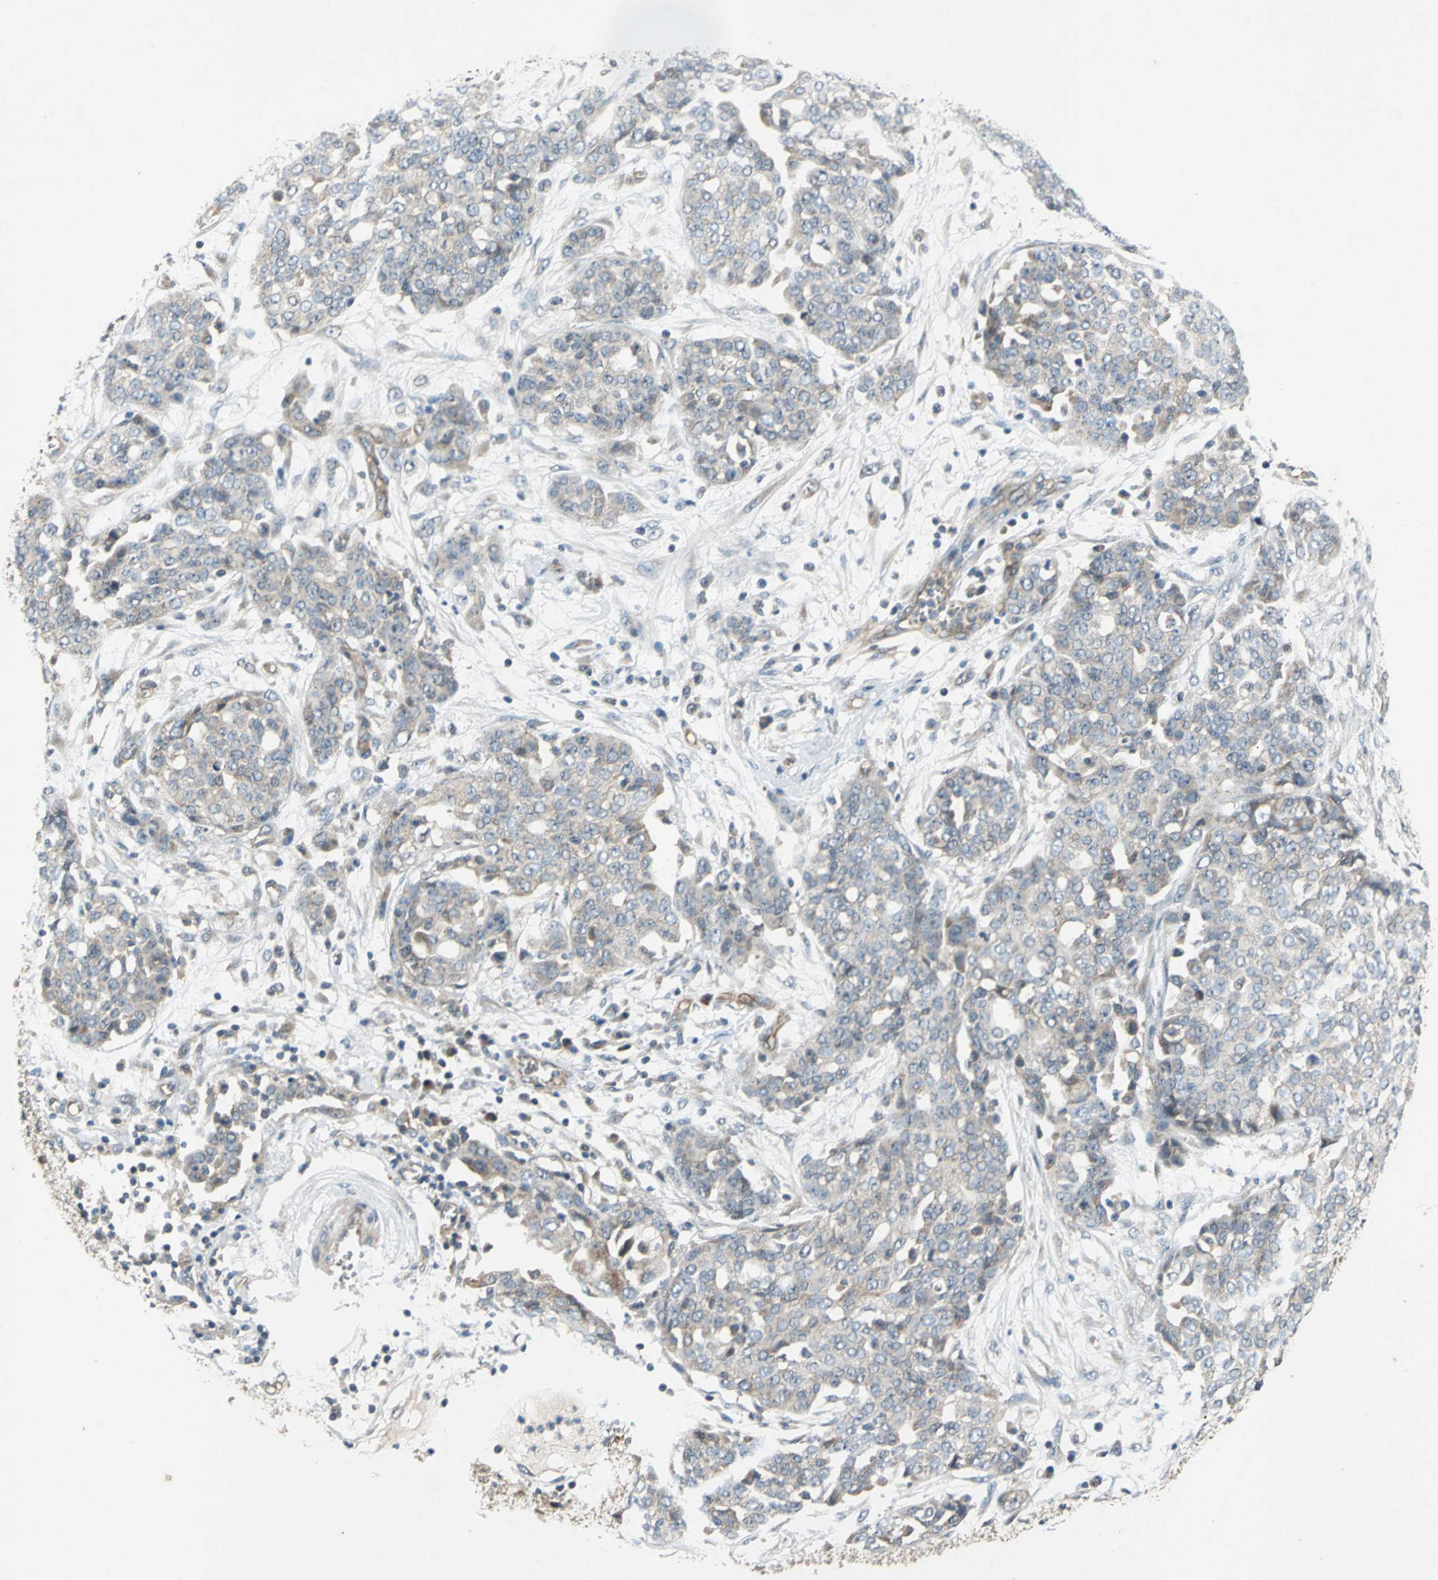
{"staining": {"intensity": "weak", "quantity": "25%-75%", "location": "cytoplasmic/membranous"}, "tissue": "ovarian cancer", "cell_type": "Tumor cells", "image_type": "cancer", "snomed": [{"axis": "morphology", "description": "Cystadenocarcinoma, serous, NOS"}, {"axis": "topography", "description": "Soft tissue"}, {"axis": "topography", "description": "Ovary"}], "caption": "There is low levels of weak cytoplasmic/membranous positivity in tumor cells of ovarian serous cystadenocarcinoma, as demonstrated by immunohistochemical staining (brown color).", "gene": "EMCN", "patient": {"sex": "female", "age": 57}}